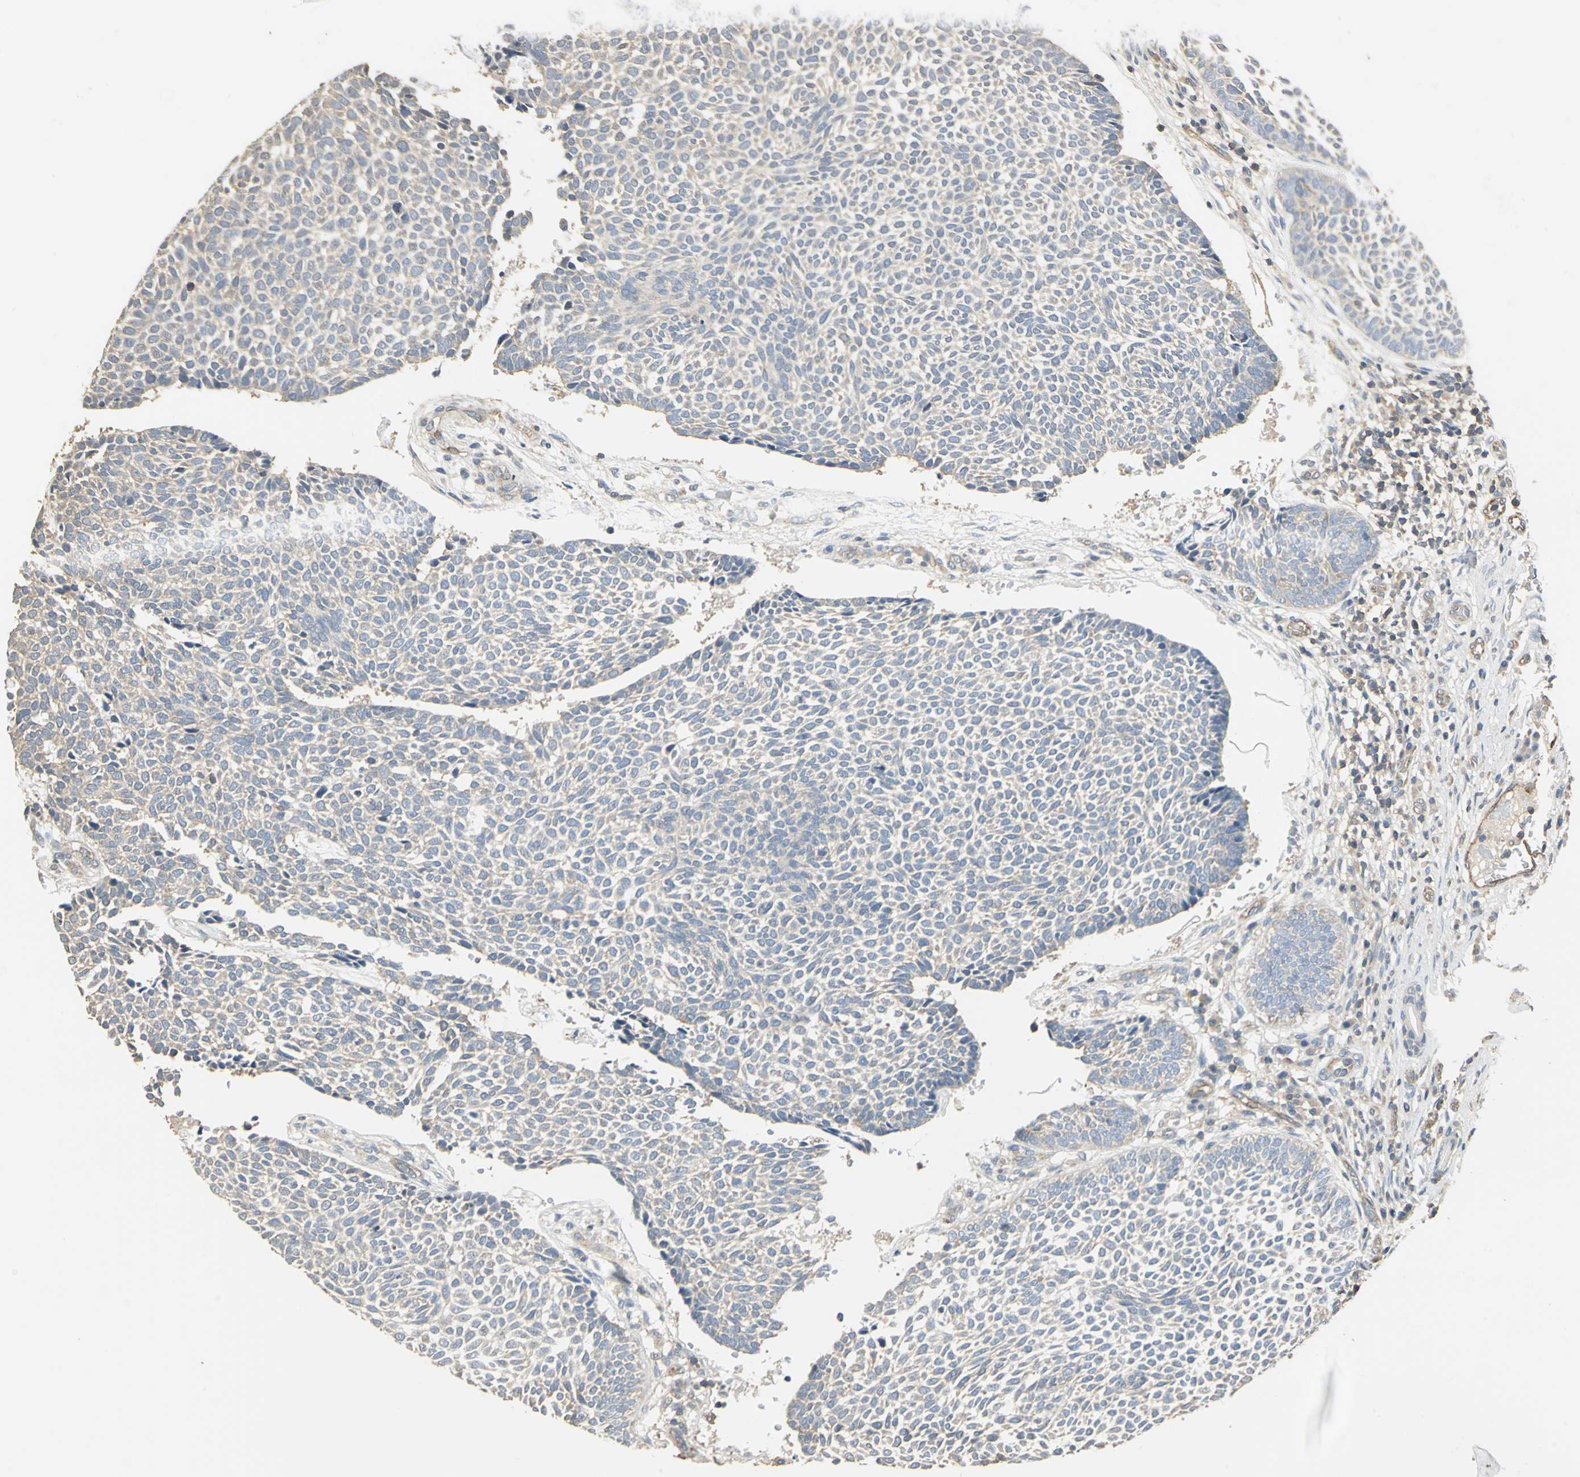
{"staining": {"intensity": "weak", "quantity": "25%-75%", "location": "cytoplasmic/membranous"}, "tissue": "skin cancer", "cell_type": "Tumor cells", "image_type": "cancer", "snomed": [{"axis": "morphology", "description": "Normal tissue, NOS"}, {"axis": "morphology", "description": "Basal cell carcinoma"}, {"axis": "topography", "description": "Skin"}], "caption": "Immunohistochemical staining of human basal cell carcinoma (skin) demonstrates low levels of weak cytoplasmic/membranous expression in approximately 25%-75% of tumor cells. Using DAB (3,3'-diaminobenzidine) (brown) and hematoxylin (blue) stains, captured at high magnification using brightfield microscopy.", "gene": "RAPGEF1", "patient": {"sex": "male", "age": 87}}